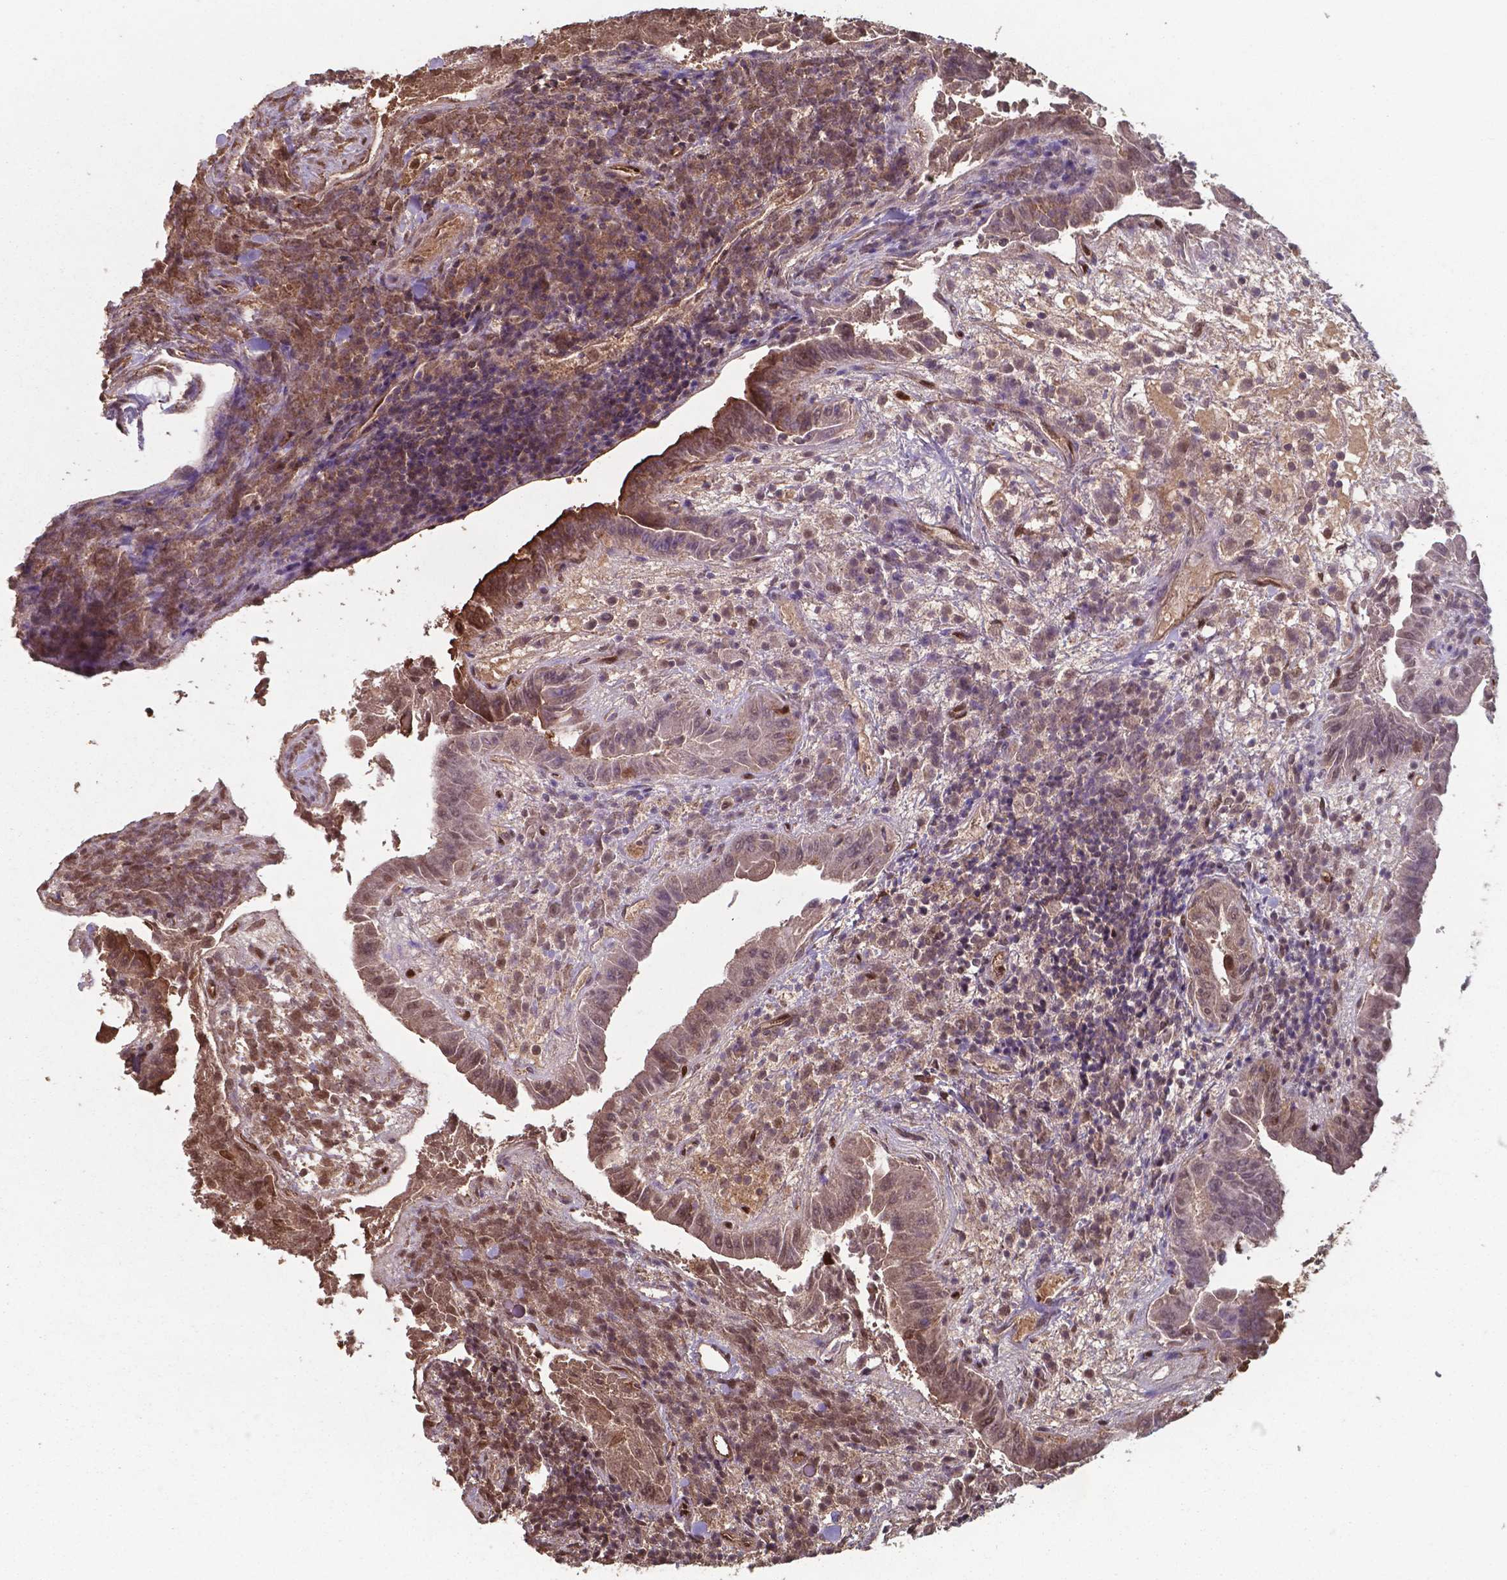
{"staining": {"intensity": "moderate", "quantity": ">75%", "location": "cytoplasmic/membranous,nuclear"}, "tissue": "thyroid cancer", "cell_type": "Tumor cells", "image_type": "cancer", "snomed": [{"axis": "morphology", "description": "Papillary adenocarcinoma, NOS"}, {"axis": "topography", "description": "Thyroid gland"}], "caption": "Thyroid papillary adenocarcinoma stained with a brown dye exhibits moderate cytoplasmic/membranous and nuclear positive positivity in about >75% of tumor cells.", "gene": "CHP2", "patient": {"sex": "female", "age": 37}}